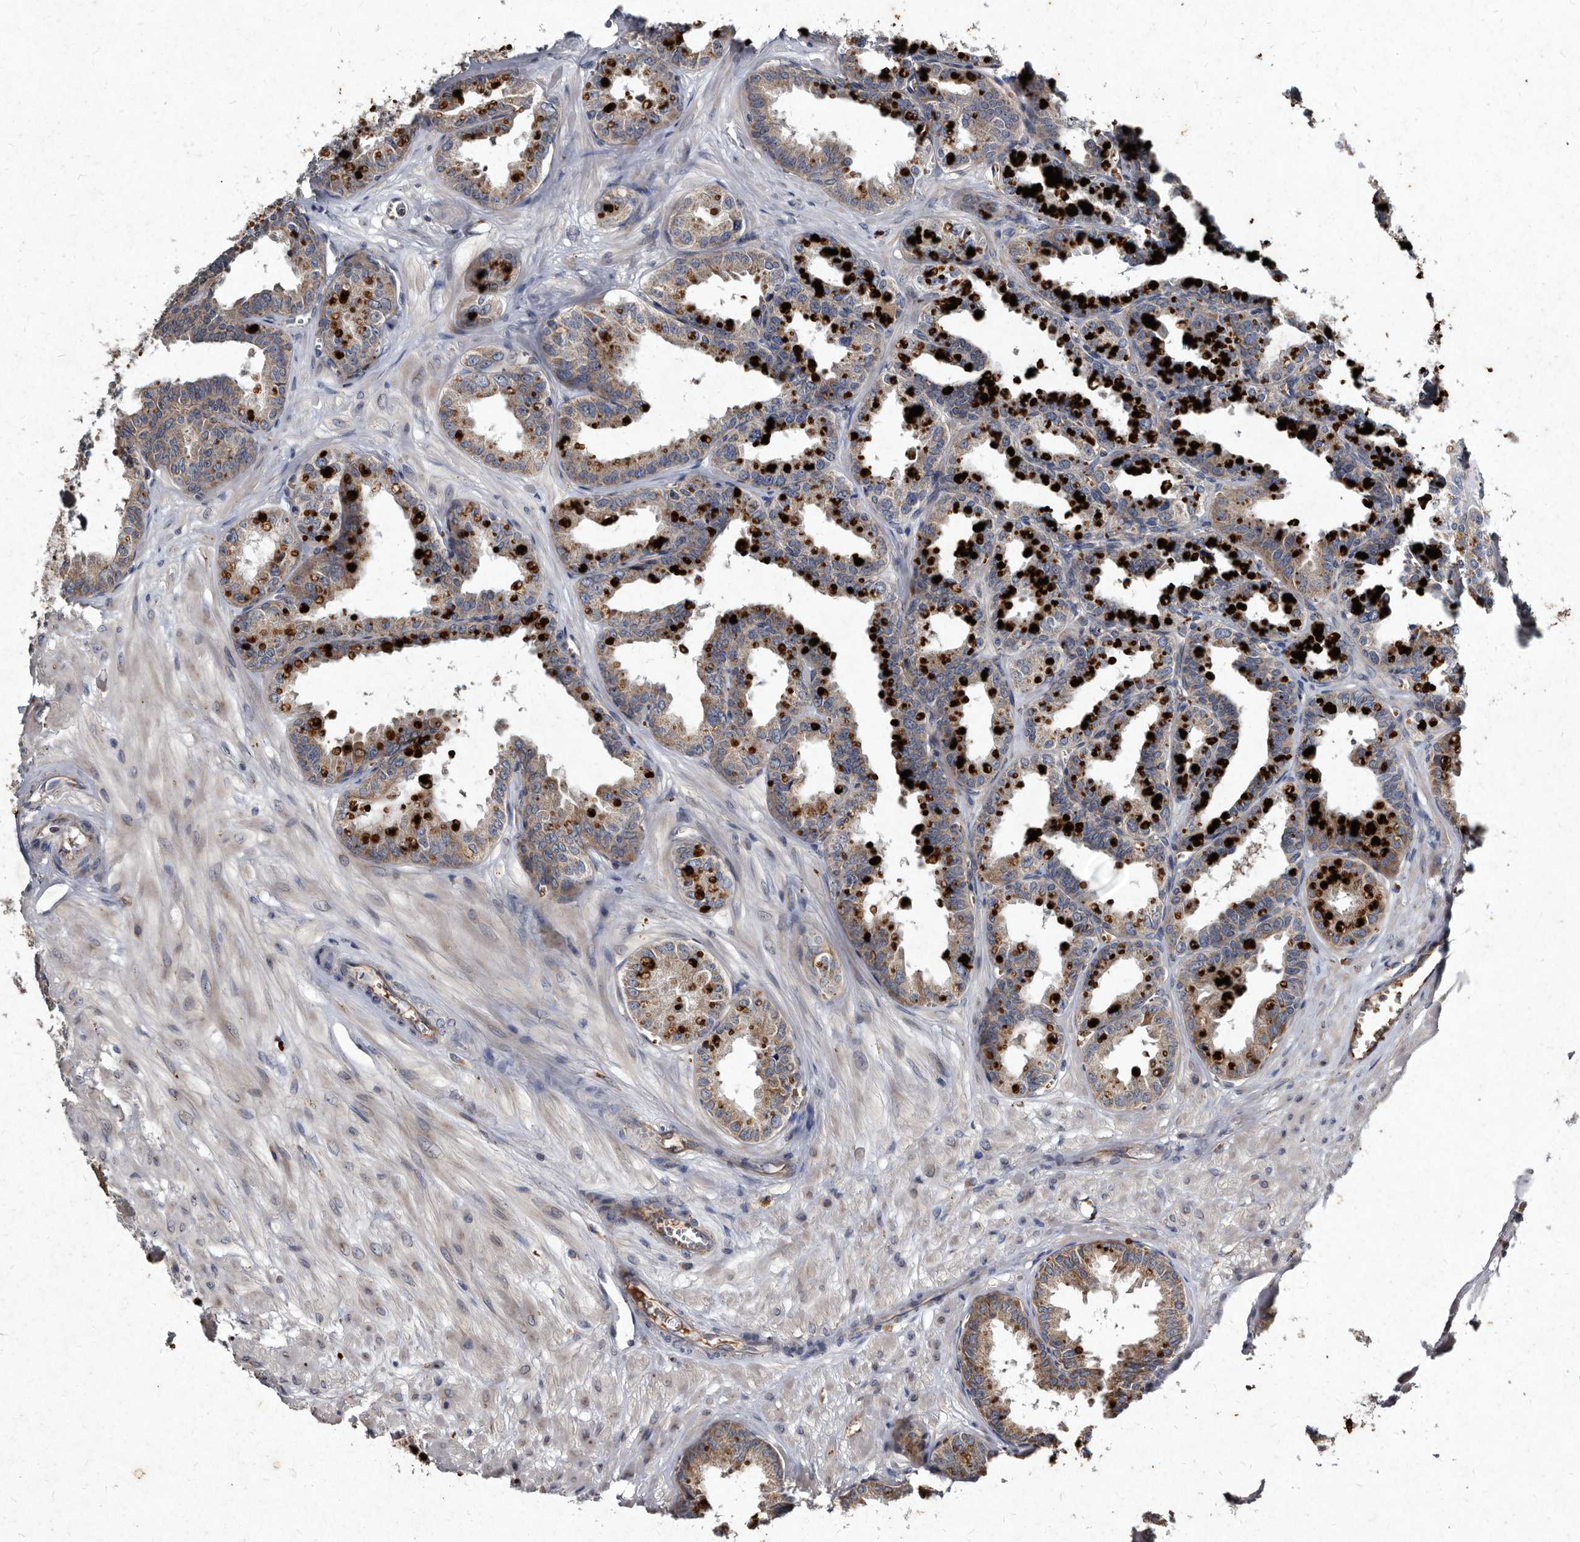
{"staining": {"intensity": "moderate", "quantity": ">75%", "location": "cytoplasmic/membranous"}, "tissue": "seminal vesicle", "cell_type": "Glandular cells", "image_type": "normal", "snomed": [{"axis": "morphology", "description": "Normal tissue, NOS"}, {"axis": "topography", "description": "Prostate"}, {"axis": "topography", "description": "Seminal veicle"}], "caption": "A medium amount of moderate cytoplasmic/membranous staining is present in approximately >75% of glandular cells in normal seminal vesicle.", "gene": "YPEL1", "patient": {"sex": "male", "age": 51}}